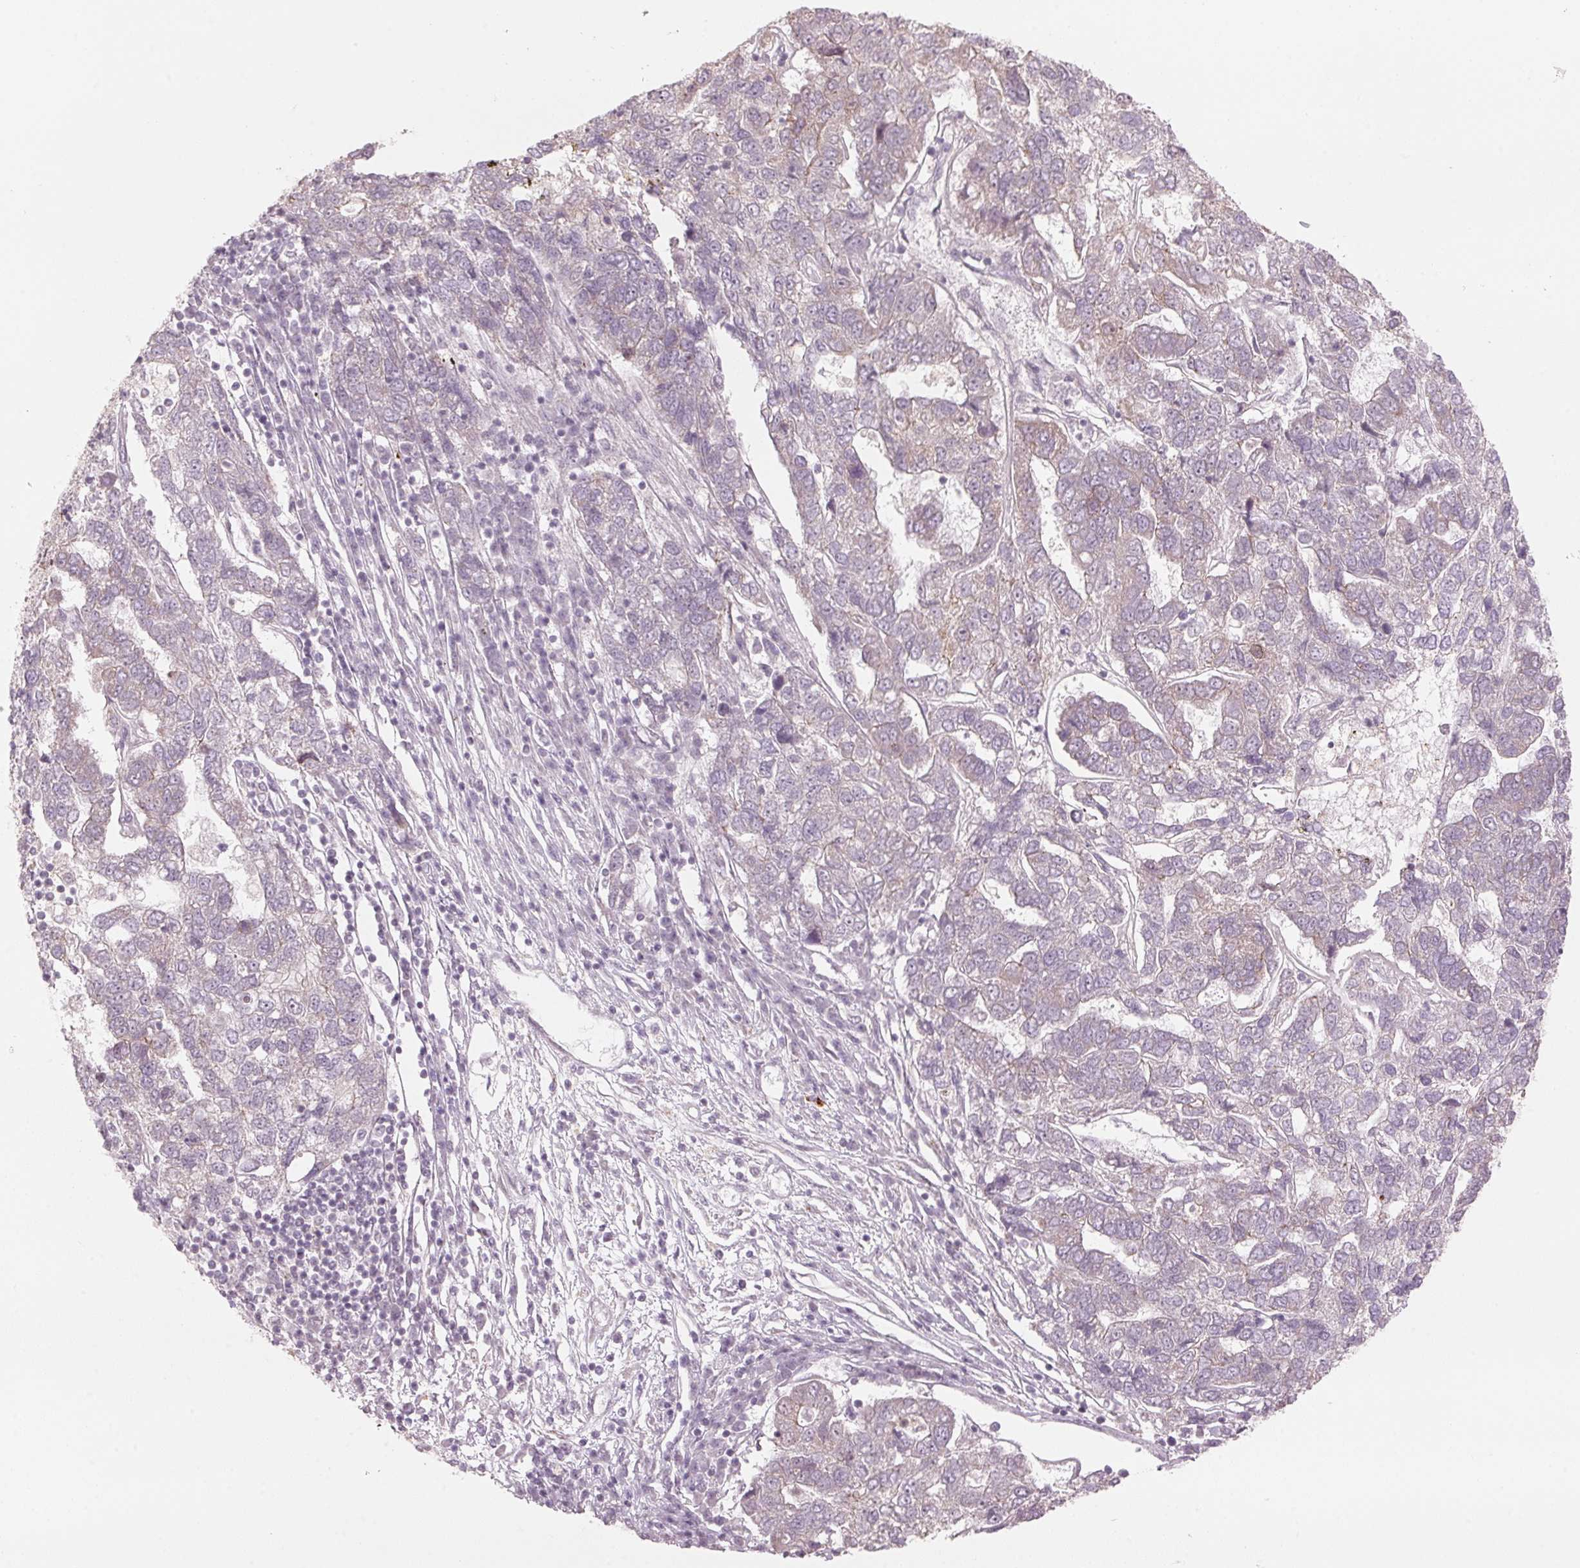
{"staining": {"intensity": "weak", "quantity": "<25%", "location": "cytoplasmic/membranous"}, "tissue": "pancreatic cancer", "cell_type": "Tumor cells", "image_type": "cancer", "snomed": [{"axis": "morphology", "description": "Adenocarcinoma, NOS"}, {"axis": "topography", "description": "Pancreas"}], "caption": "Immunohistochemistry (IHC) image of neoplastic tissue: adenocarcinoma (pancreatic) stained with DAB exhibits no significant protein positivity in tumor cells.", "gene": "TMED6", "patient": {"sex": "female", "age": 61}}